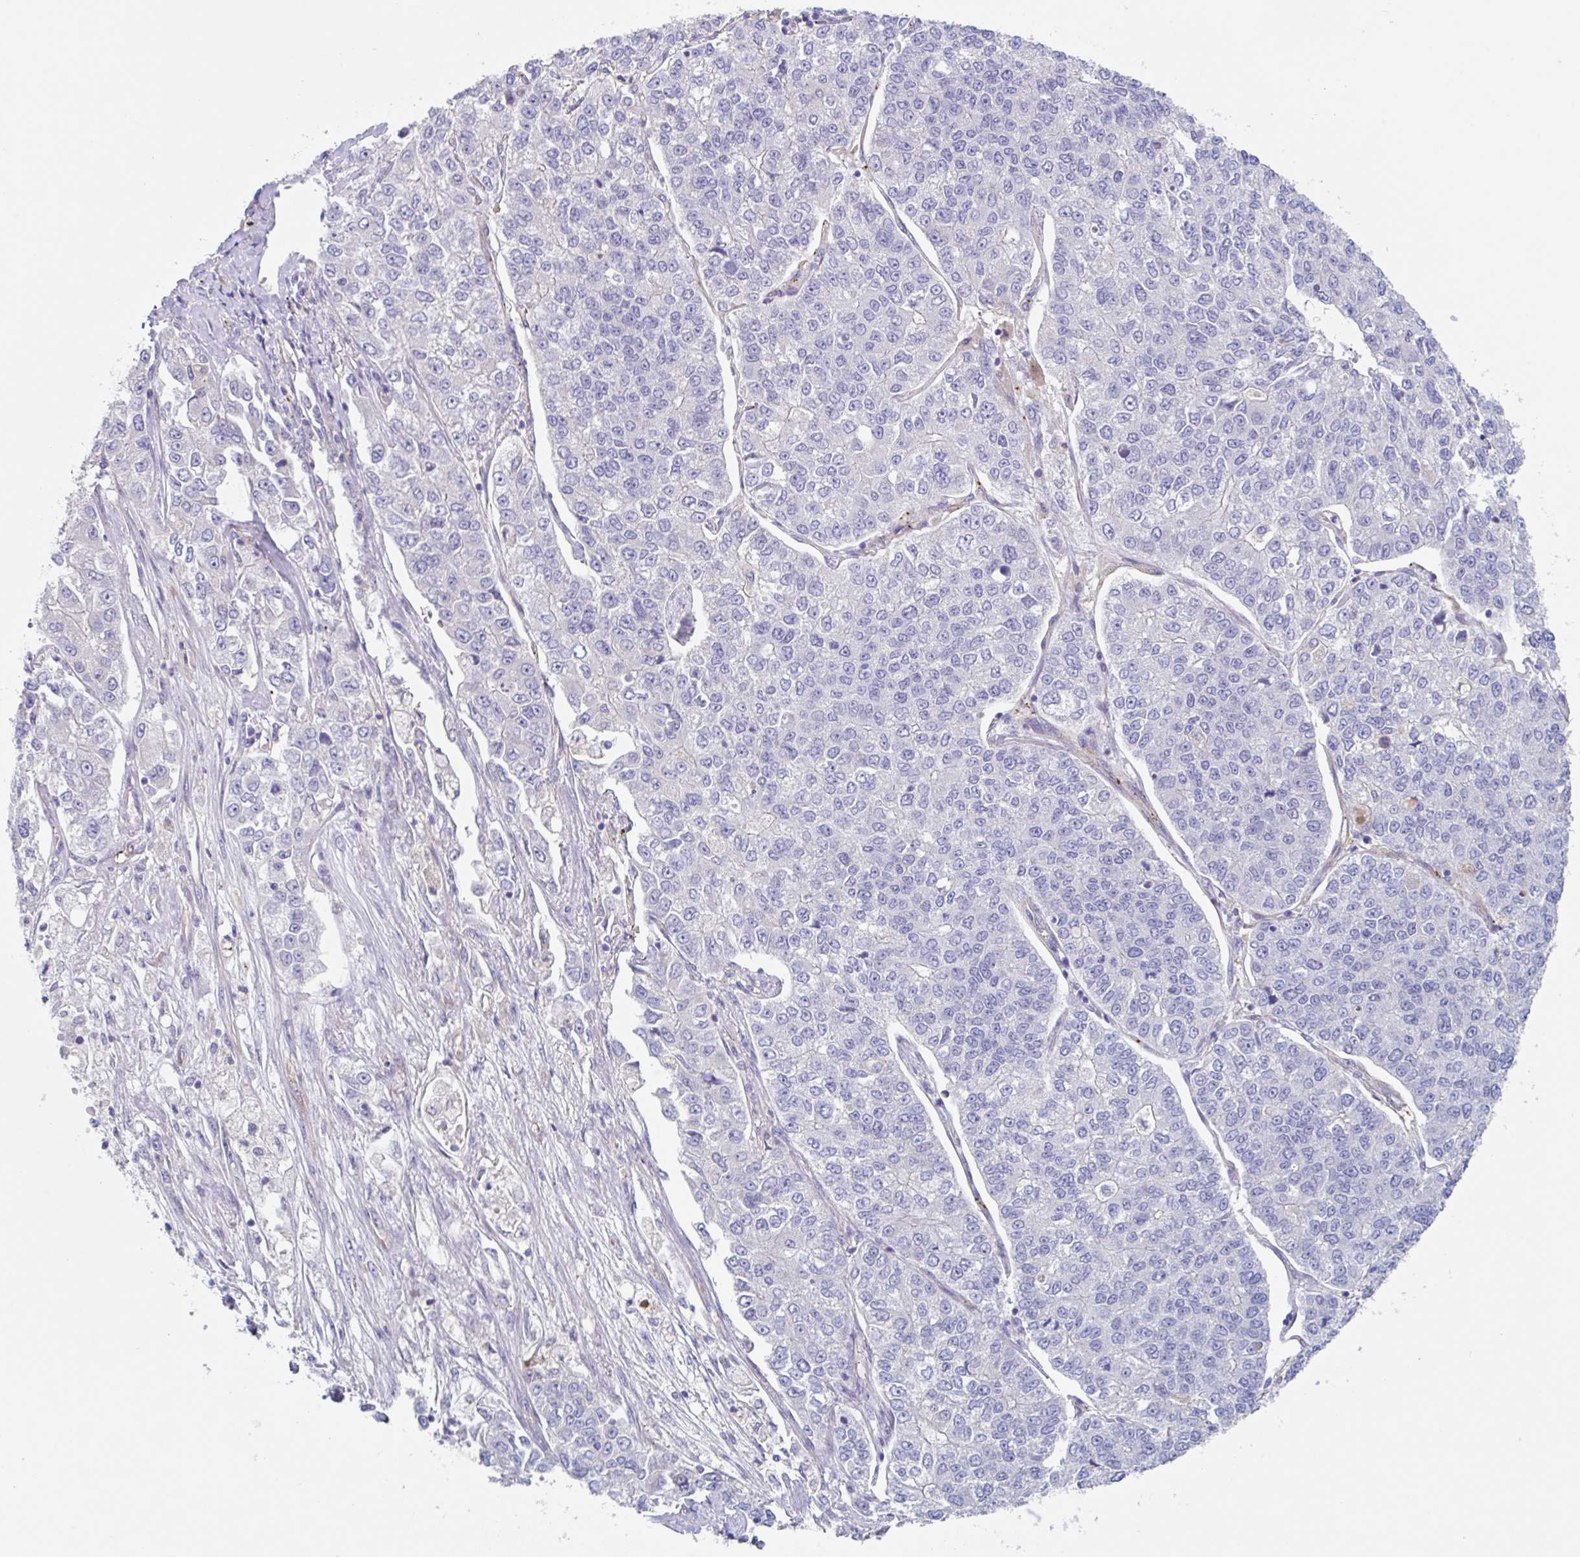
{"staining": {"intensity": "negative", "quantity": "none", "location": "none"}, "tissue": "lung cancer", "cell_type": "Tumor cells", "image_type": "cancer", "snomed": [{"axis": "morphology", "description": "Adenocarcinoma, NOS"}, {"axis": "topography", "description": "Lung"}], "caption": "The immunohistochemistry (IHC) histopathology image has no significant expression in tumor cells of adenocarcinoma (lung) tissue.", "gene": "EHD4", "patient": {"sex": "male", "age": 49}}